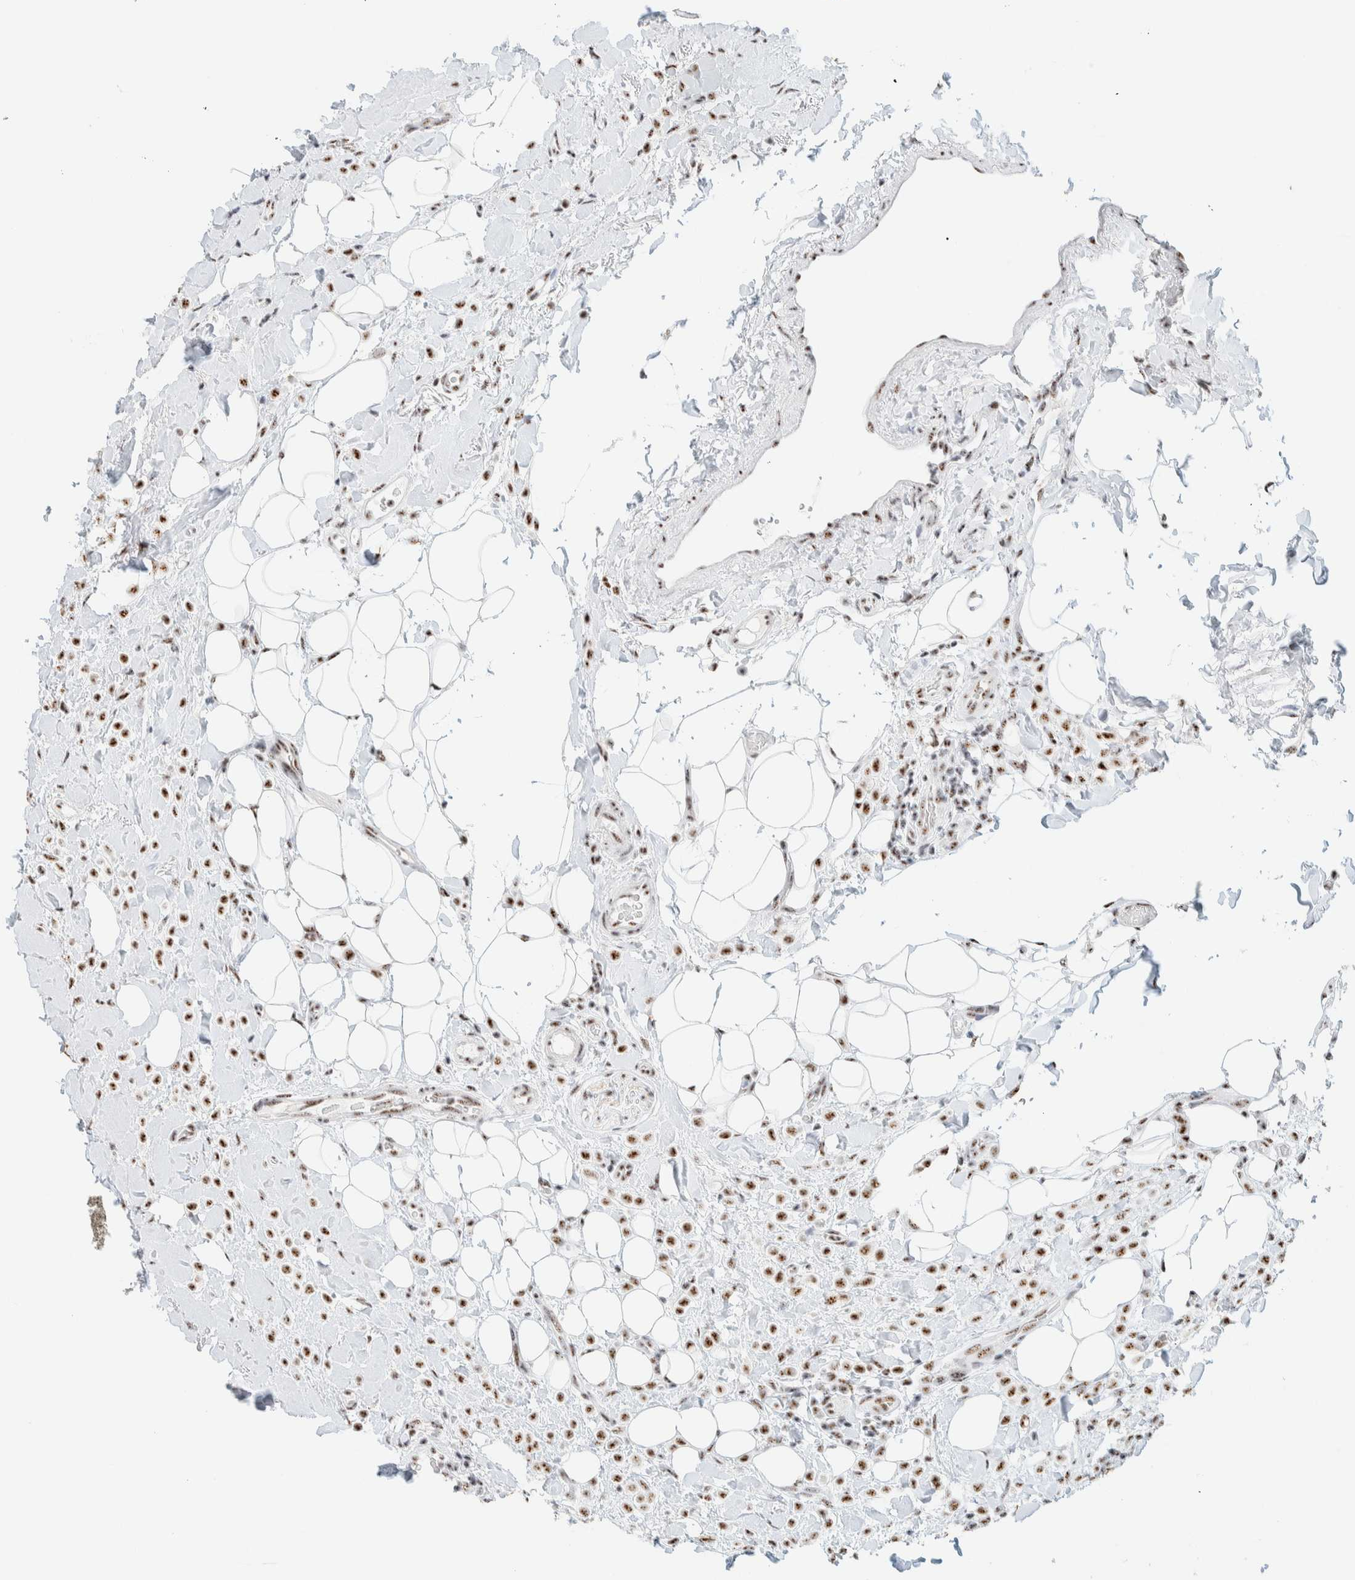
{"staining": {"intensity": "moderate", "quantity": ">75%", "location": "nuclear"}, "tissue": "breast cancer", "cell_type": "Tumor cells", "image_type": "cancer", "snomed": [{"axis": "morphology", "description": "Normal tissue, NOS"}, {"axis": "morphology", "description": "Lobular carcinoma"}, {"axis": "topography", "description": "Breast"}], "caption": "A photomicrograph showing moderate nuclear expression in approximately >75% of tumor cells in breast cancer (lobular carcinoma), as visualized by brown immunohistochemical staining.", "gene": "SON", "patient": {"sex": "female", "age": 50}}